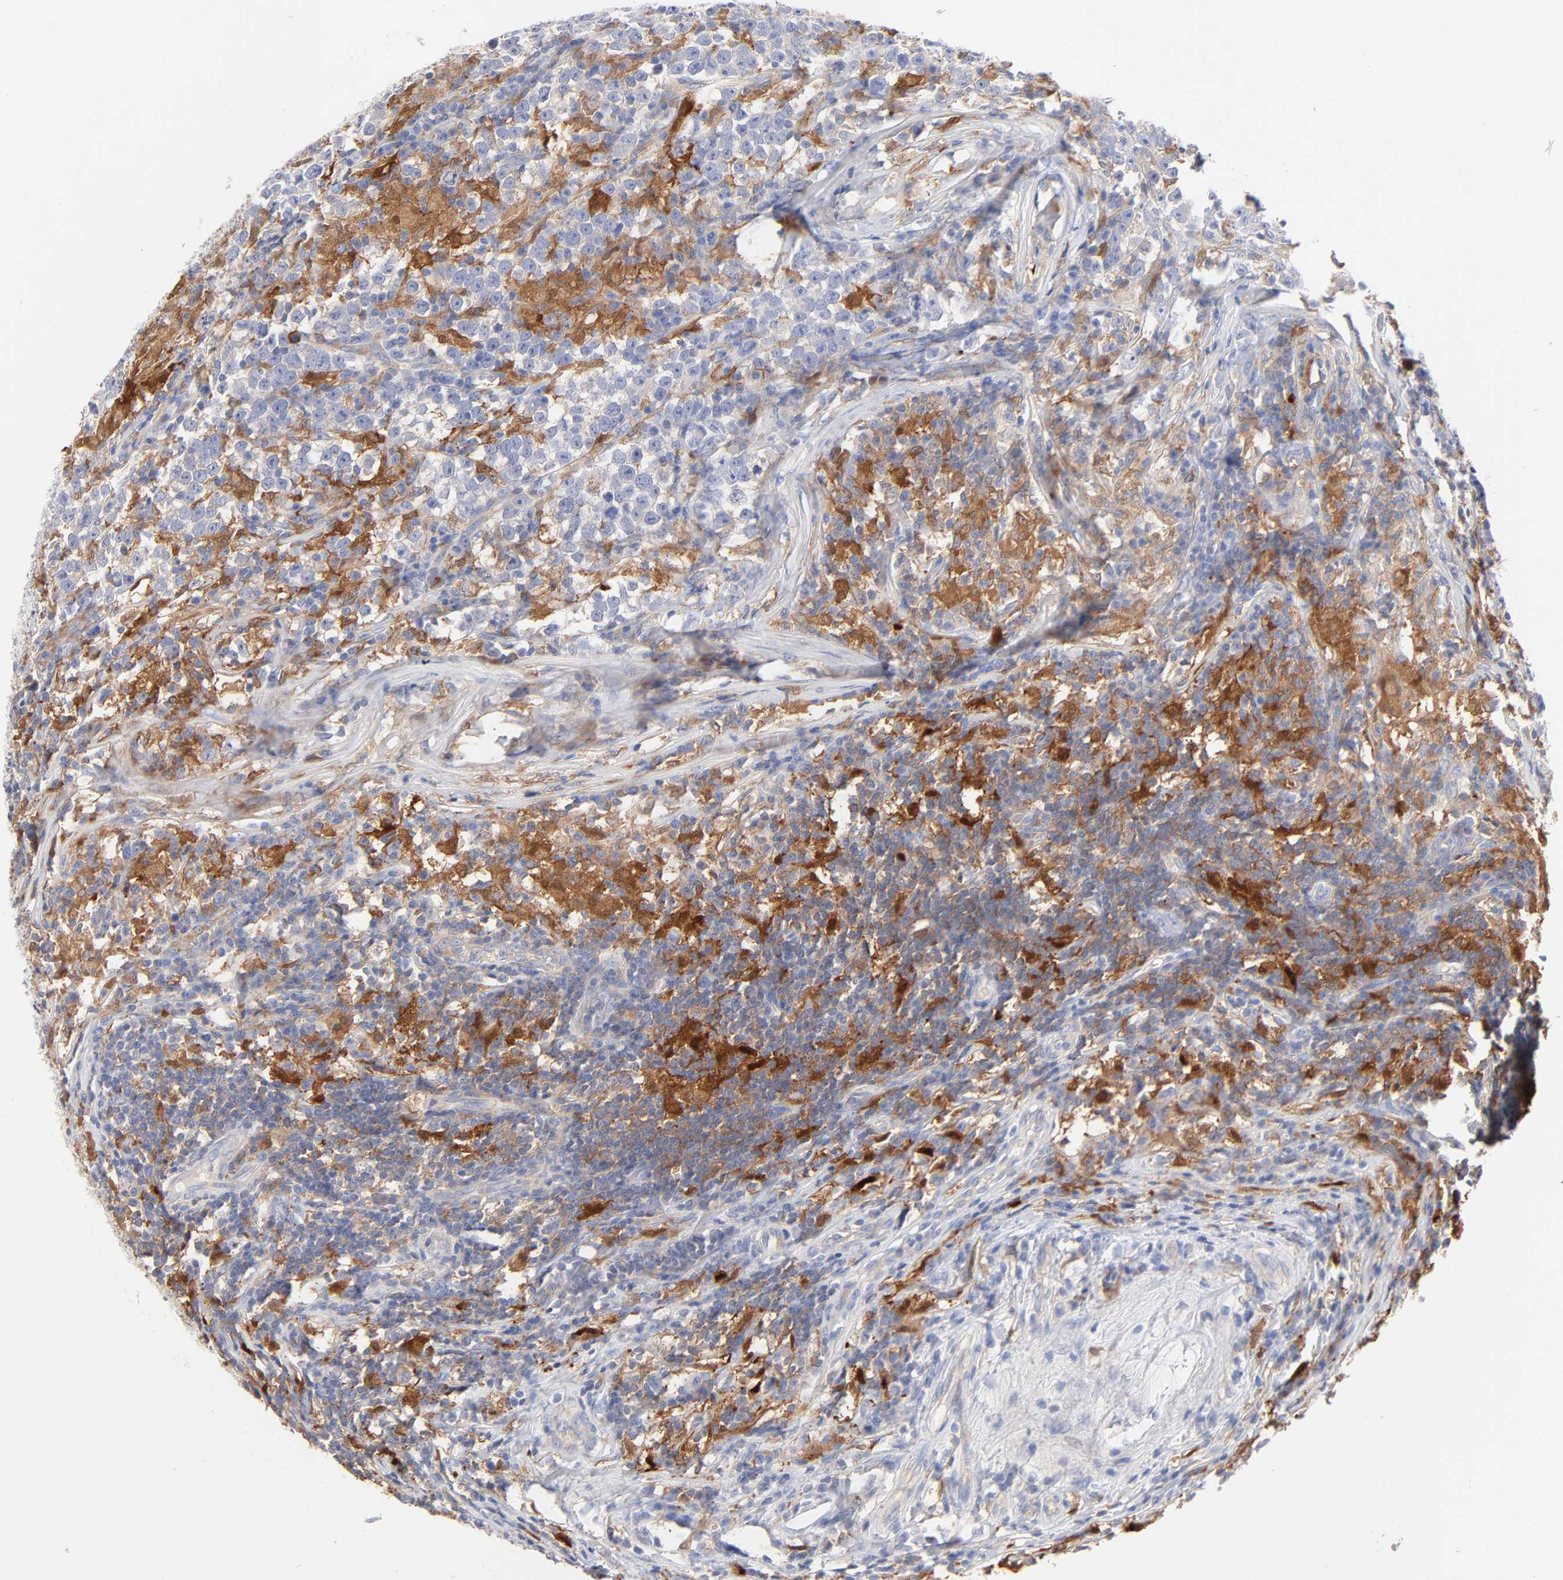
{"staining": {"intensity": "negative", "quantity": "none", "location": "none"}, "tissue": "testis cancer", "cell_type": "Tumor cells", "image_type": "cancer", "snomed": [{"axis": "morphology", "description": "Seminoma, NOS"}, {"axis": "topography", "description": "Testis"}], "caption": "Immunohistochemistry (IHC) photomicrograph of neoplastic tissue: testis cancer (seminoma) stained with DAB reveals no significant protein positivity in tumor cells.", "gene": "IFIT2", "patient": {"sex": "male", "age": 43}}